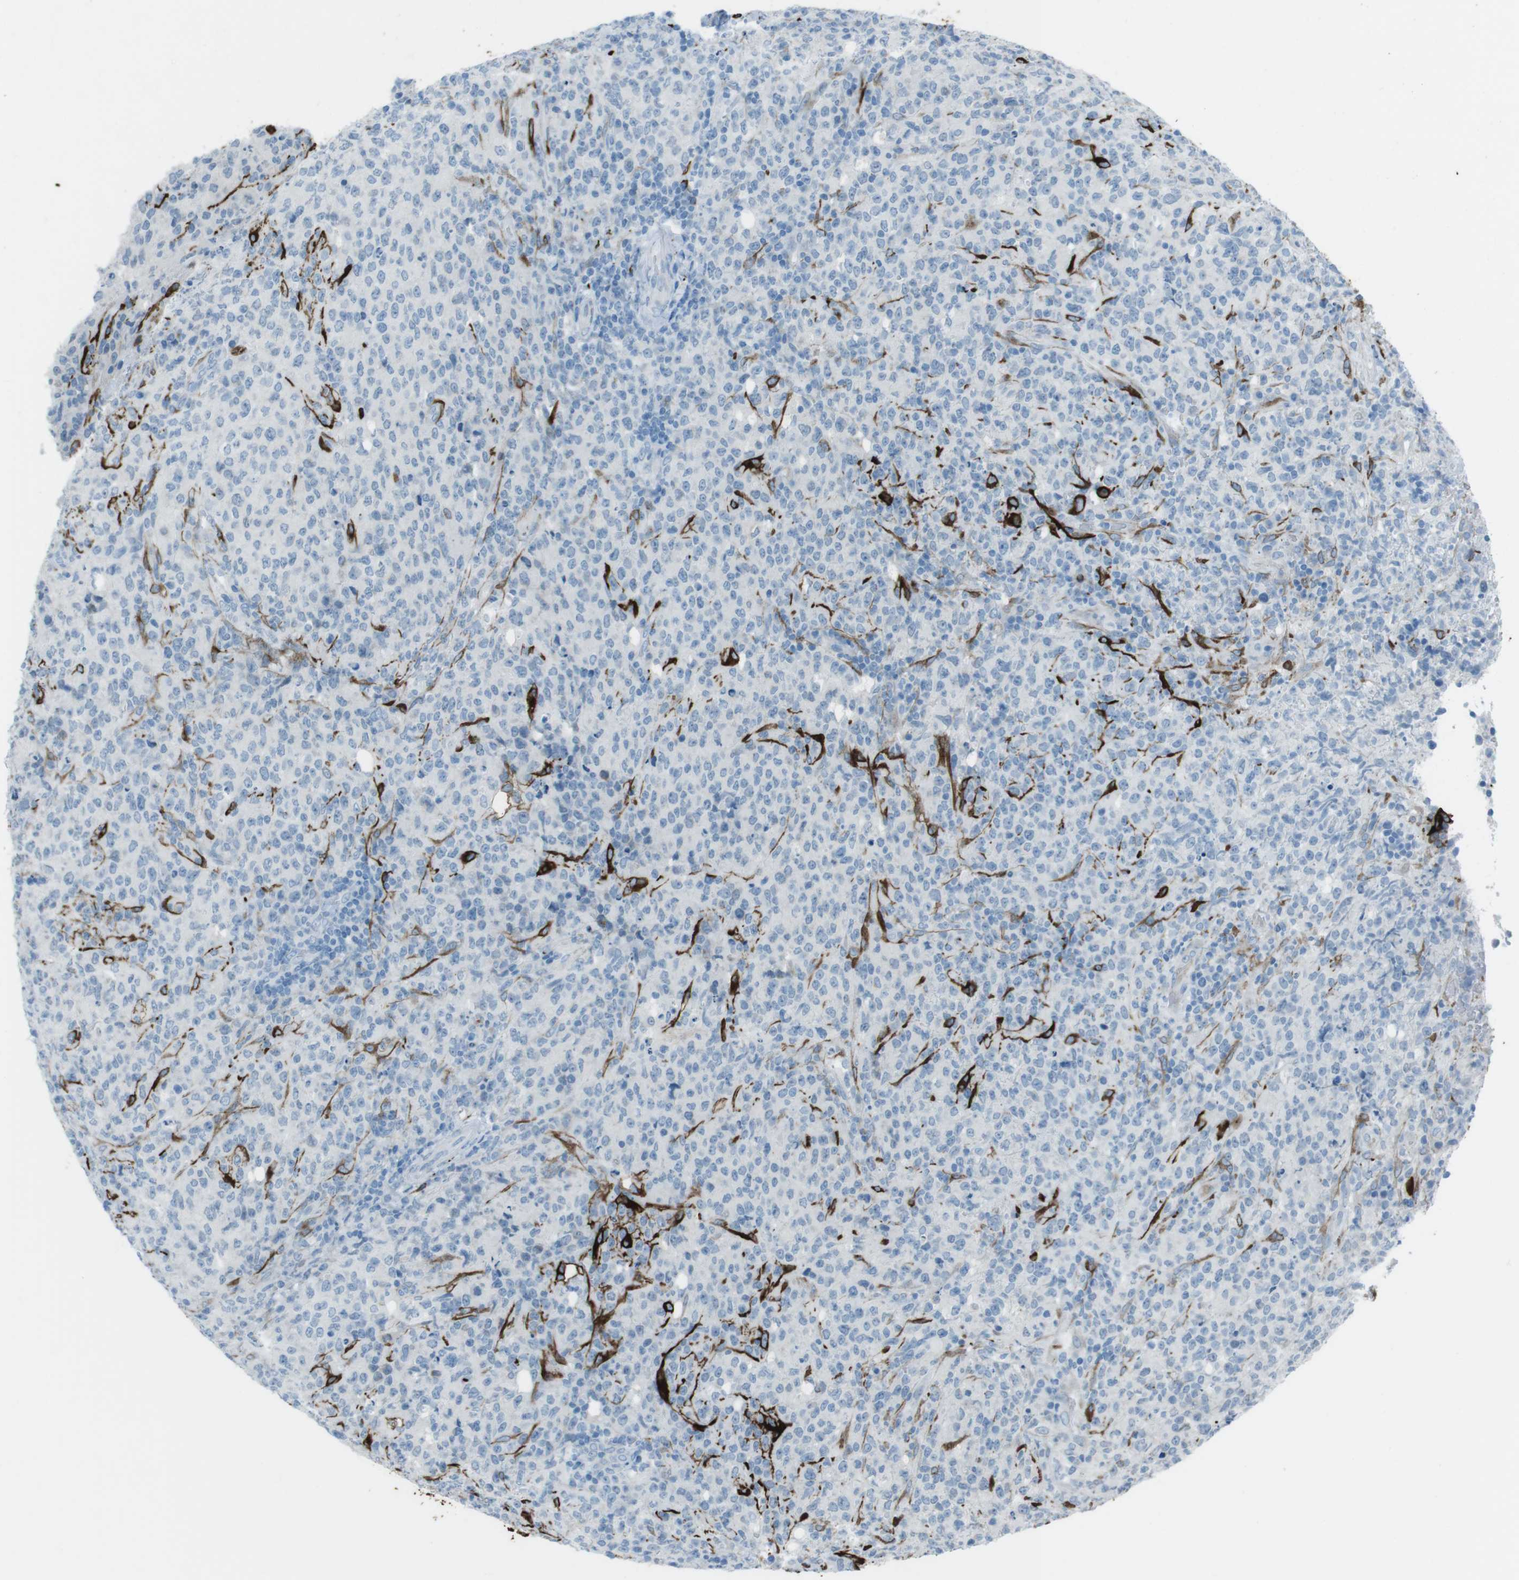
{"staining": {"intensity": "negative", "quantity": "none", "location": "none"}, "tissue": "lymphoma", "cell_type": "Tumor cells", "image_type": "cancer", "snomed": [{"axis": "morphology", "description": "Malignant lymphoma, non-Hodgkin's type, High grade"}, {"axis": "topography", "description": "Tonsil"}], "caption": "The immunohistochemistry histopathology image has no significant staining in tumor cells of lymphoma tissue.", "gene": "TUBB2A", "patient": {"sex": "female", "age": 36}}